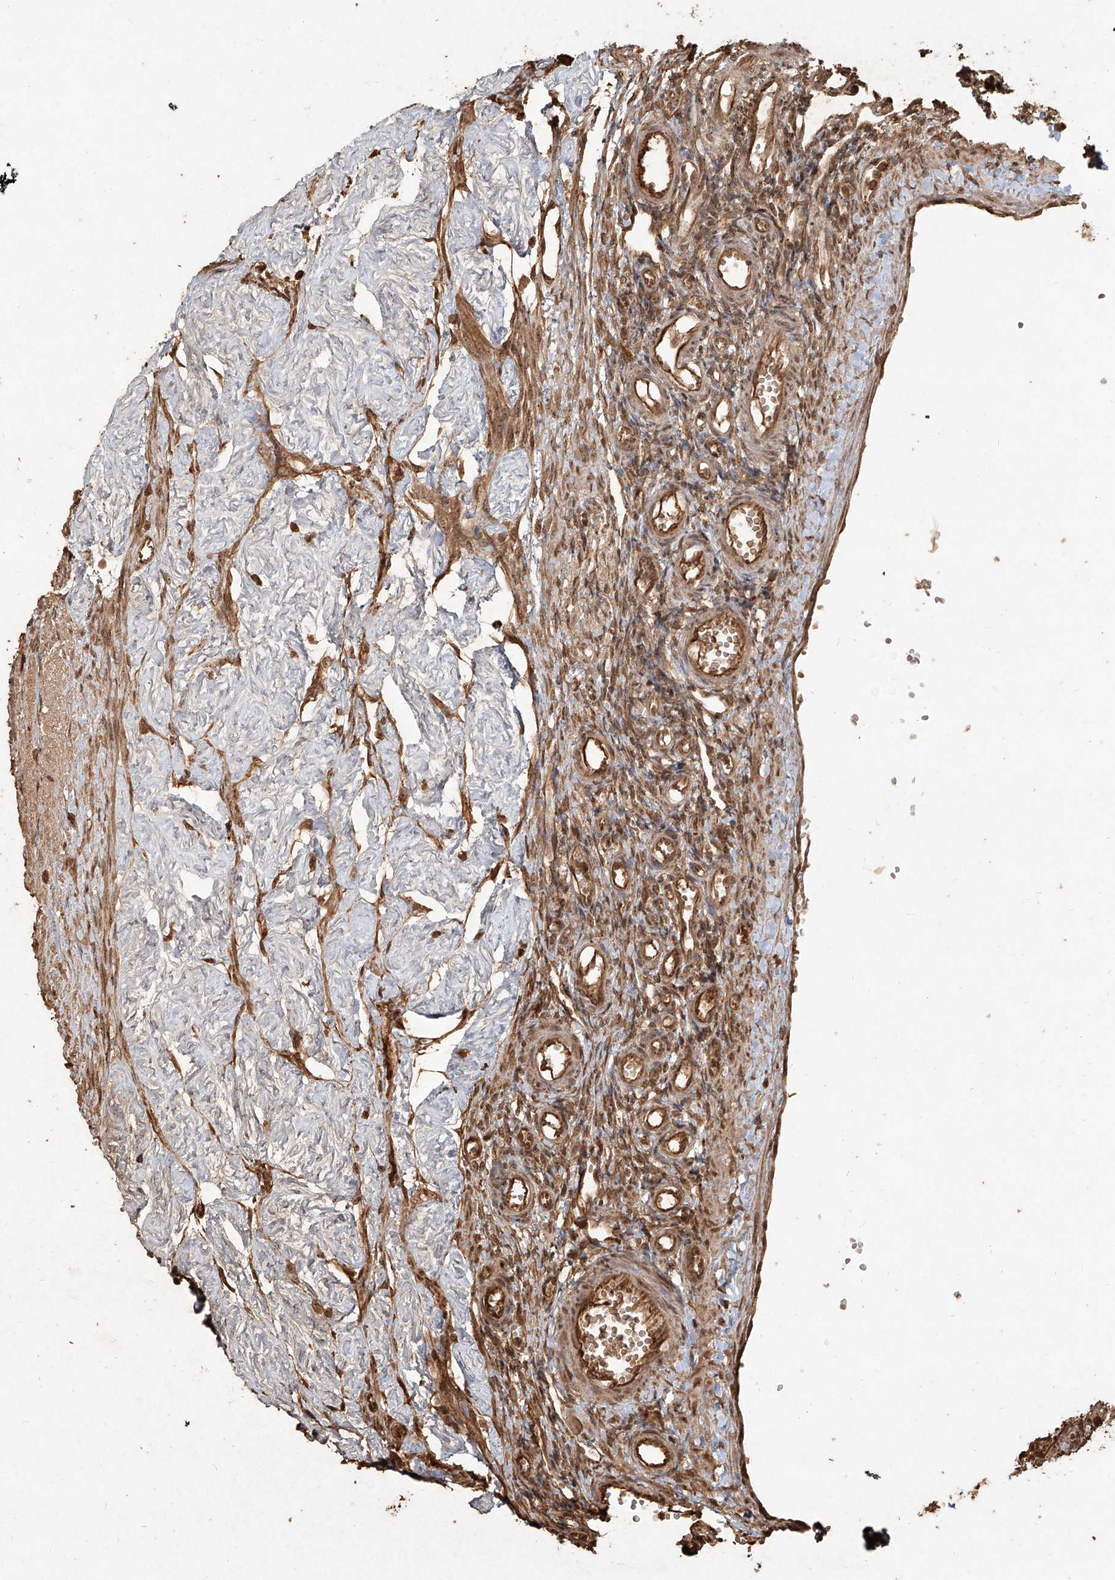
{"staining": {"intensity": "moderate", "quantity": ">75%", "location": "cytoplasmic/membranous,nuclear"}, "tissue": "ovary", "cell_type": "Ovarian stroma cells", "image_type": "normal", "snomed": [{"axis": "morphology", "description": "Normal tissue, NOS"}, {"axis": "morphology", "description": "Cyst, NOS"}, {"axis": "topography", "description": "Ovary"}], "caption": "Ovary was stained to show a protein in brown. There is medium levels of moderate cytoplasmic/membranous,nuclear staining in approximately >75% of ovarian stroma cells.", "gene": "UBE2K", "patient": {"sex": "female", "age": 33}}